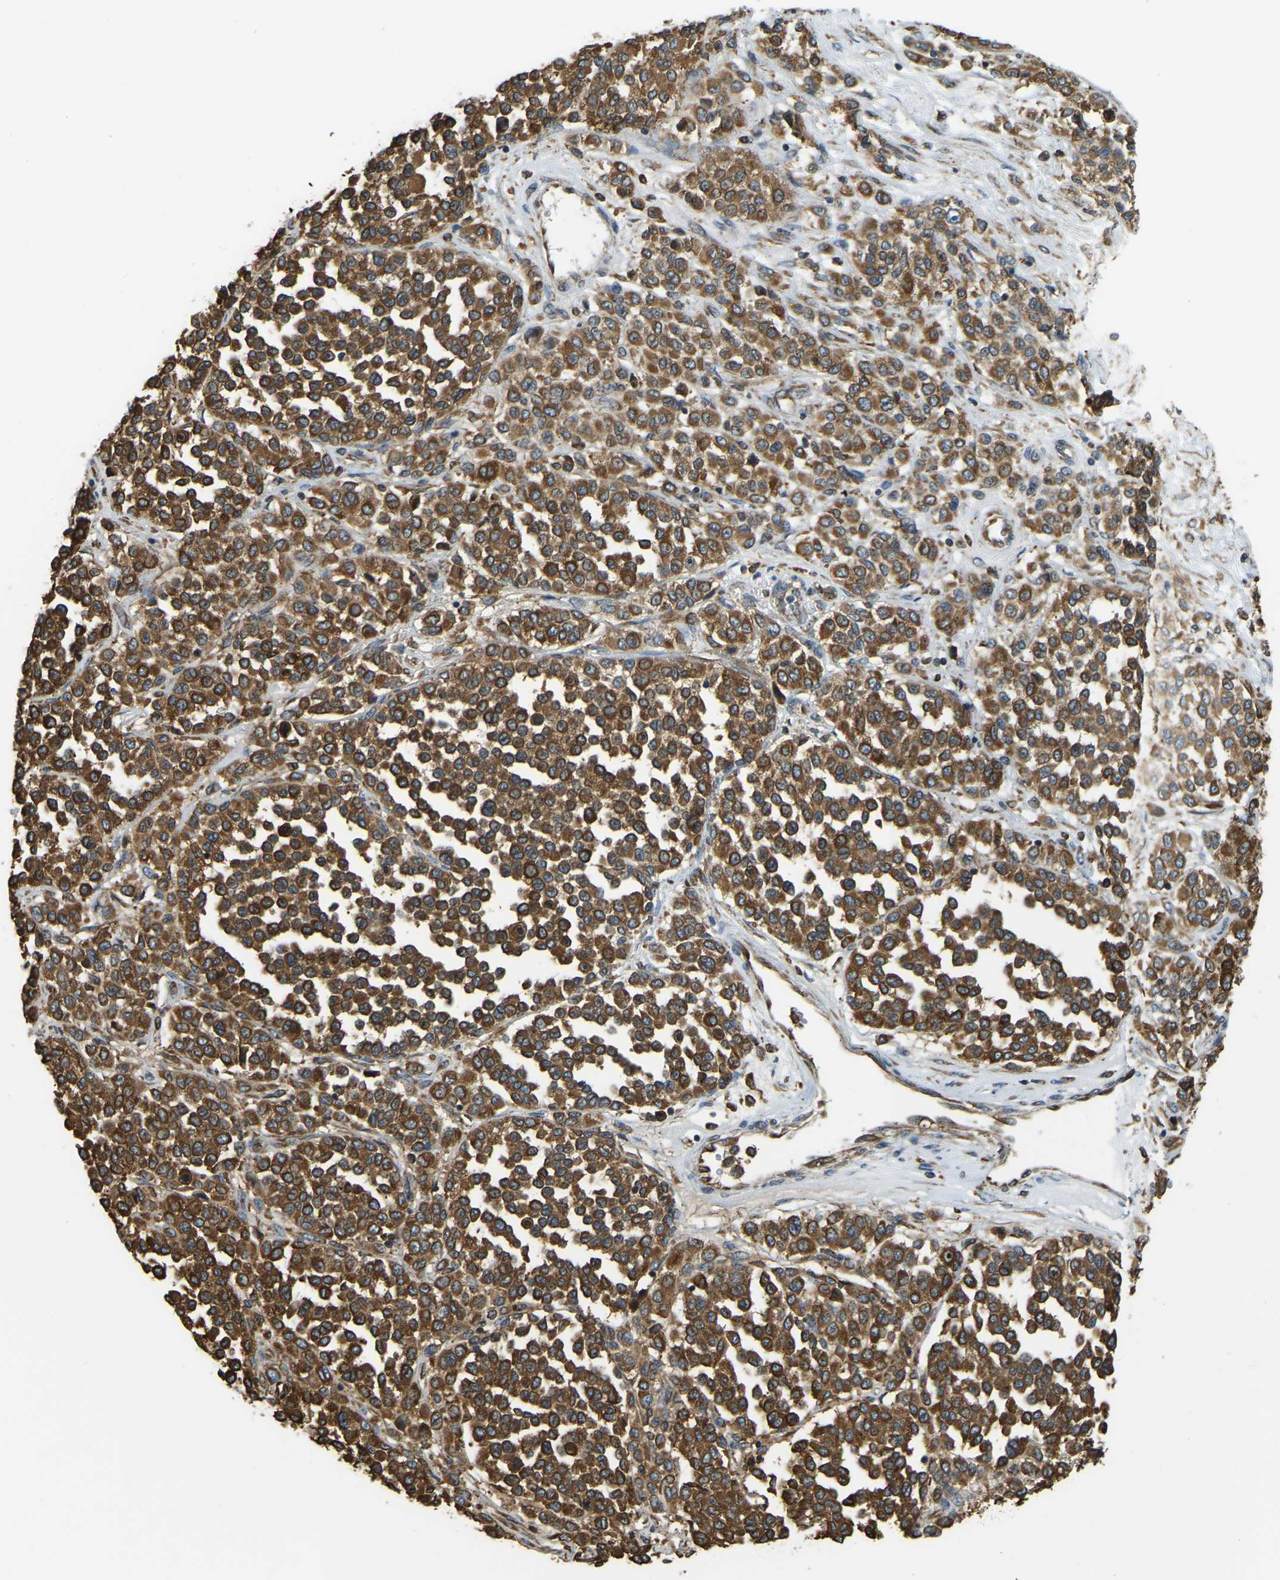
{"staining": {"intensity": "strong", "quantity": ">75%", "location": "cytoplasmic/membranous"}, "tissue": "melanoma", "cell_type": "Tumor cells", "image_type": "cancer", "snomed": [{"axis": "morphology", "description": "Malignant melanoma, Metastatic site"}, {"axis": "topography", "description": "Pancreas"}], "caption": "Strong cytoplasmic/membranous positivity for a protein is appreciated in approximately >75% of tumor cells of melanoma using immunohistochemistry (IHC).", "gene": "RNF115", "patient": {"sex": "female", "age": 30}}